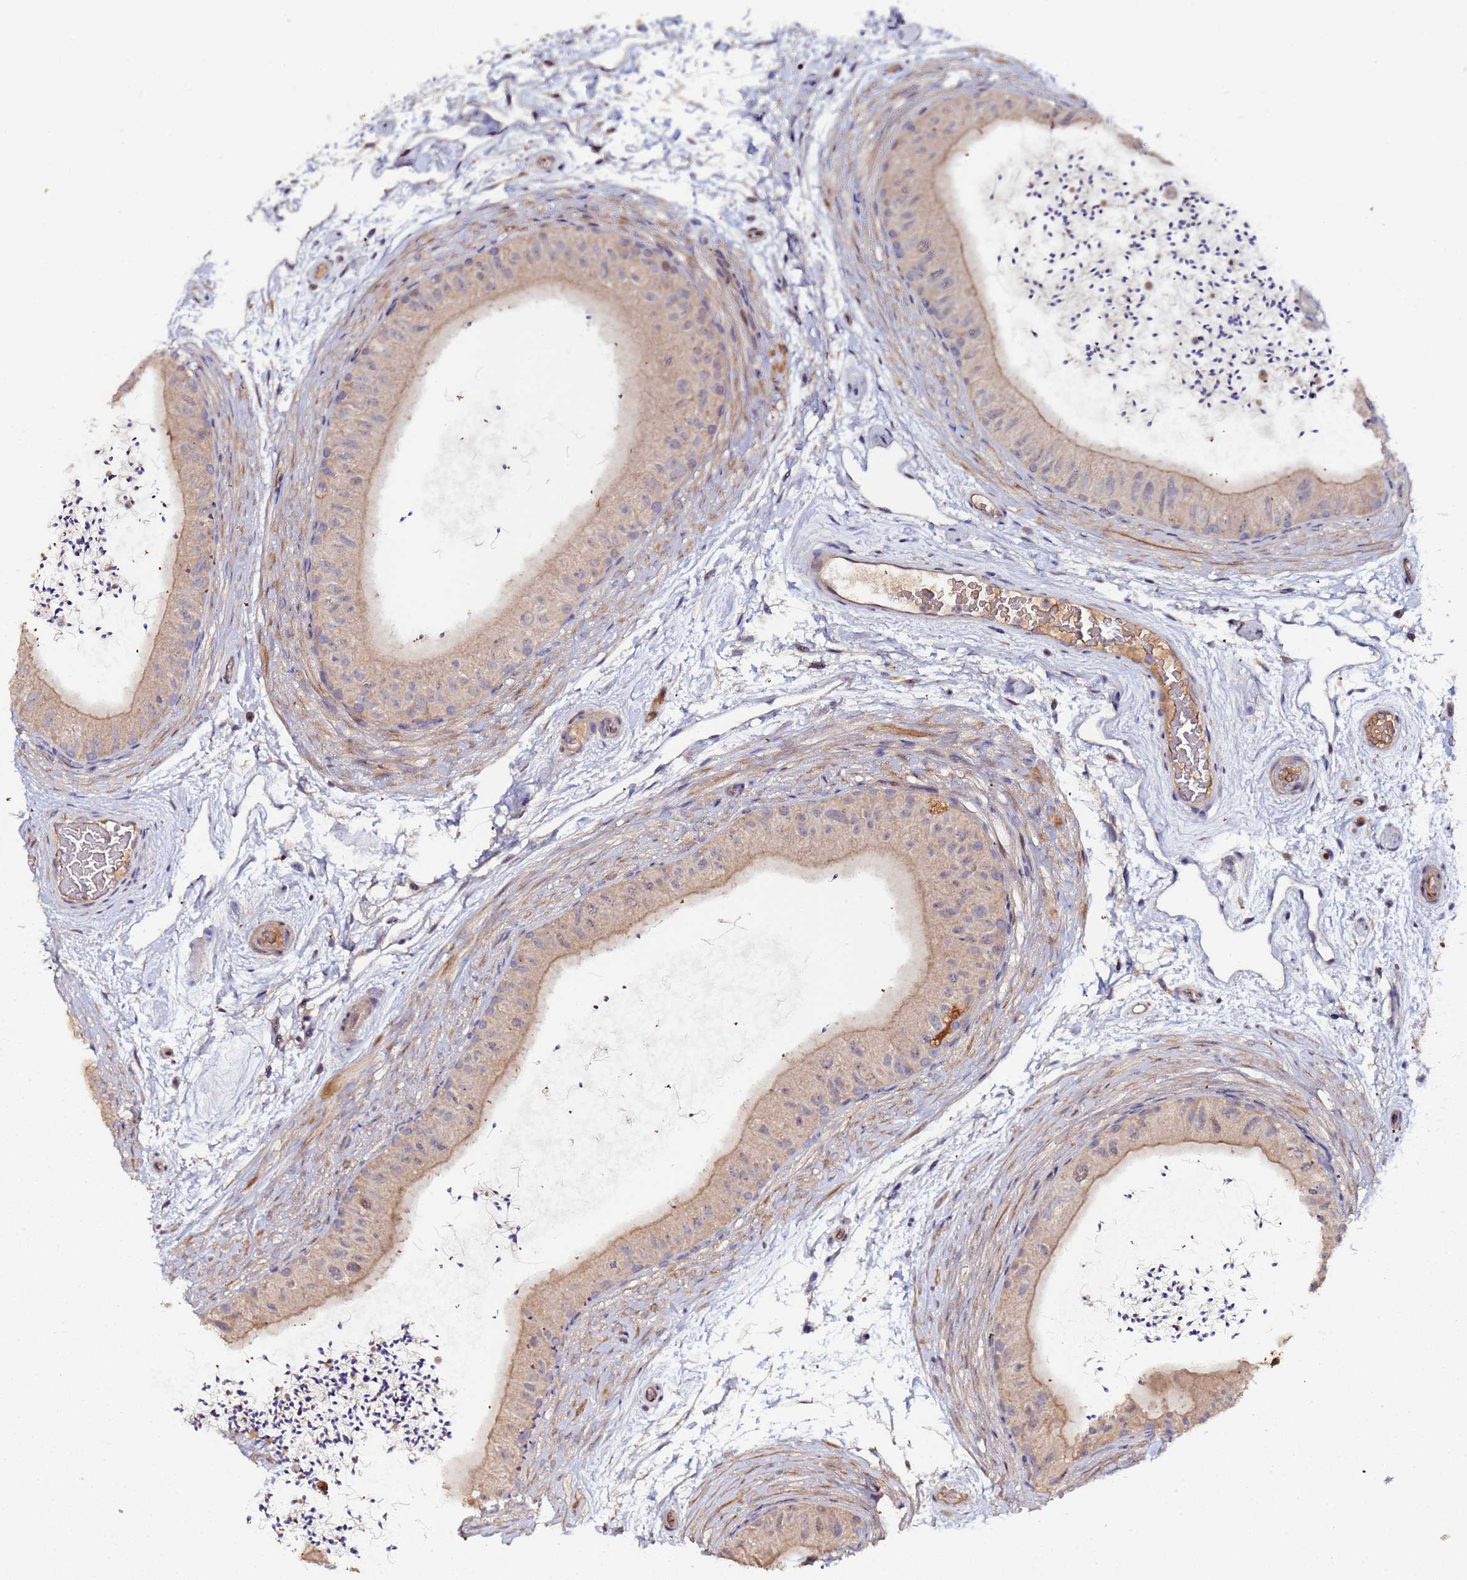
{"staining": {"intensity": "weak", "quantity": "25%-75%", "location": "cytoplasmic/membranous"}, "tissue": "epididymis", "cell_type": "Glandular cells", "image_type": "normal", "snomed": [{"axis": "morphology", "description": "Normal tissue, NOS"}, {"axis": "topography", "description": "Epididymis"}], "caption": "High-power microscopy captured an immunohistochemistry micrograph of benign epididymis, revealing weak cytoplasmic/membranous staining in approximately 25%-75% of glandular cells.", "gene": "OSER1", "patient": {"sex": "male", "age": 50}}